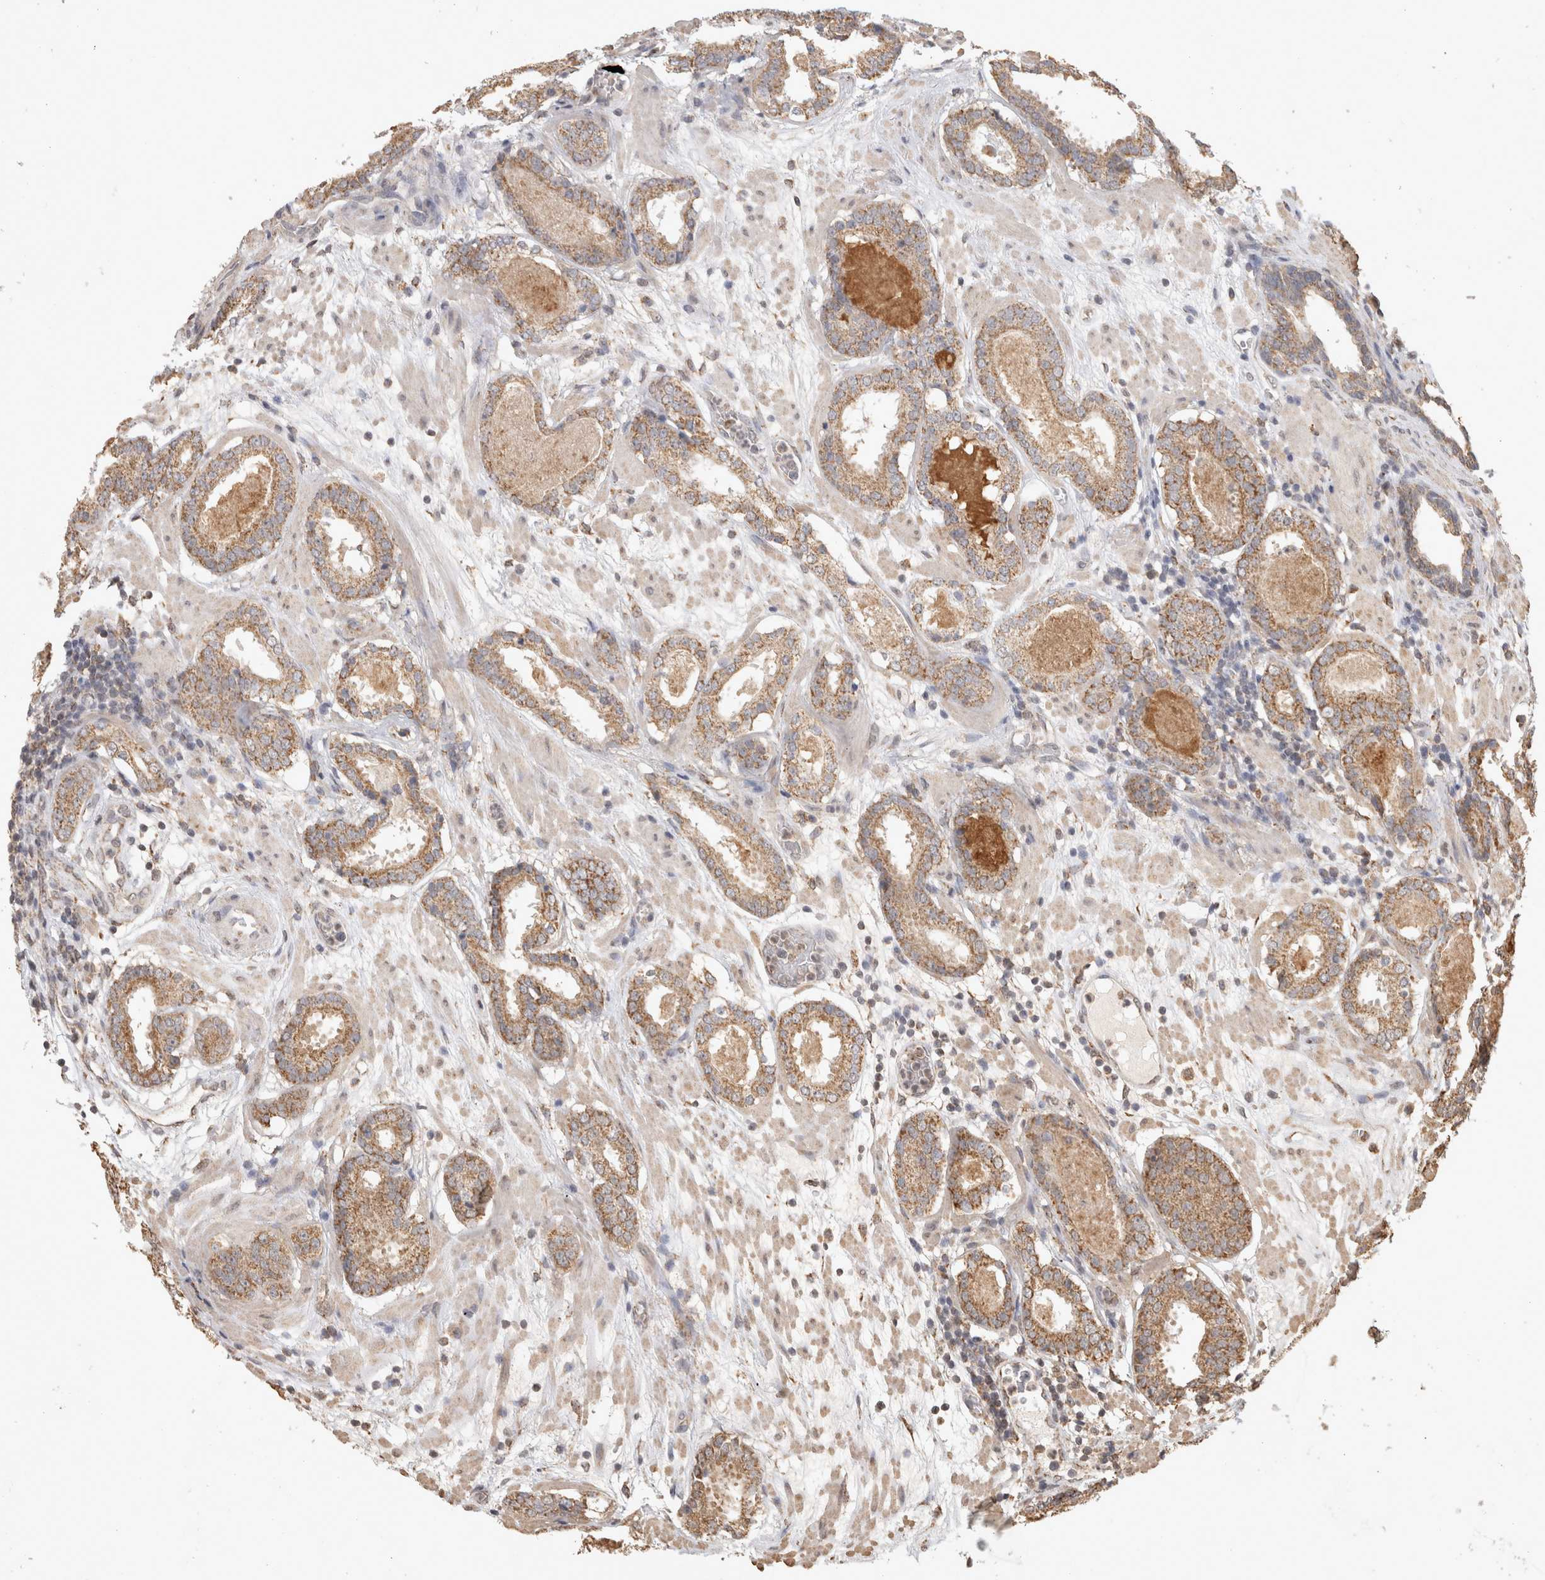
{"staining": {"intensity": "moderate", "quantity": ">75%", "location": "cytoplasmic/membranous"}, "tissue": "prostate cancer", "cell_type": "Tumor cells", "image_type": "cancer", "snomed": [{"axis": "morphology", "description": "Adenocarcinoma, Low grade"}, {"axis": "topography", "description": "Prostate"}], "caption": "IHC histopathology image of neoplastic tissue: prostate cancer (low-grade adenocarcinoma) stained using IHC reveals medium levels of moderate protein expression localized specifically in the cytoplasmic/membranous of tumor cells, appearing as a cytoplasmic/membranous brown color.", "gene": "BNIP3L", "patient": {"sex": "male", "age": 69}}